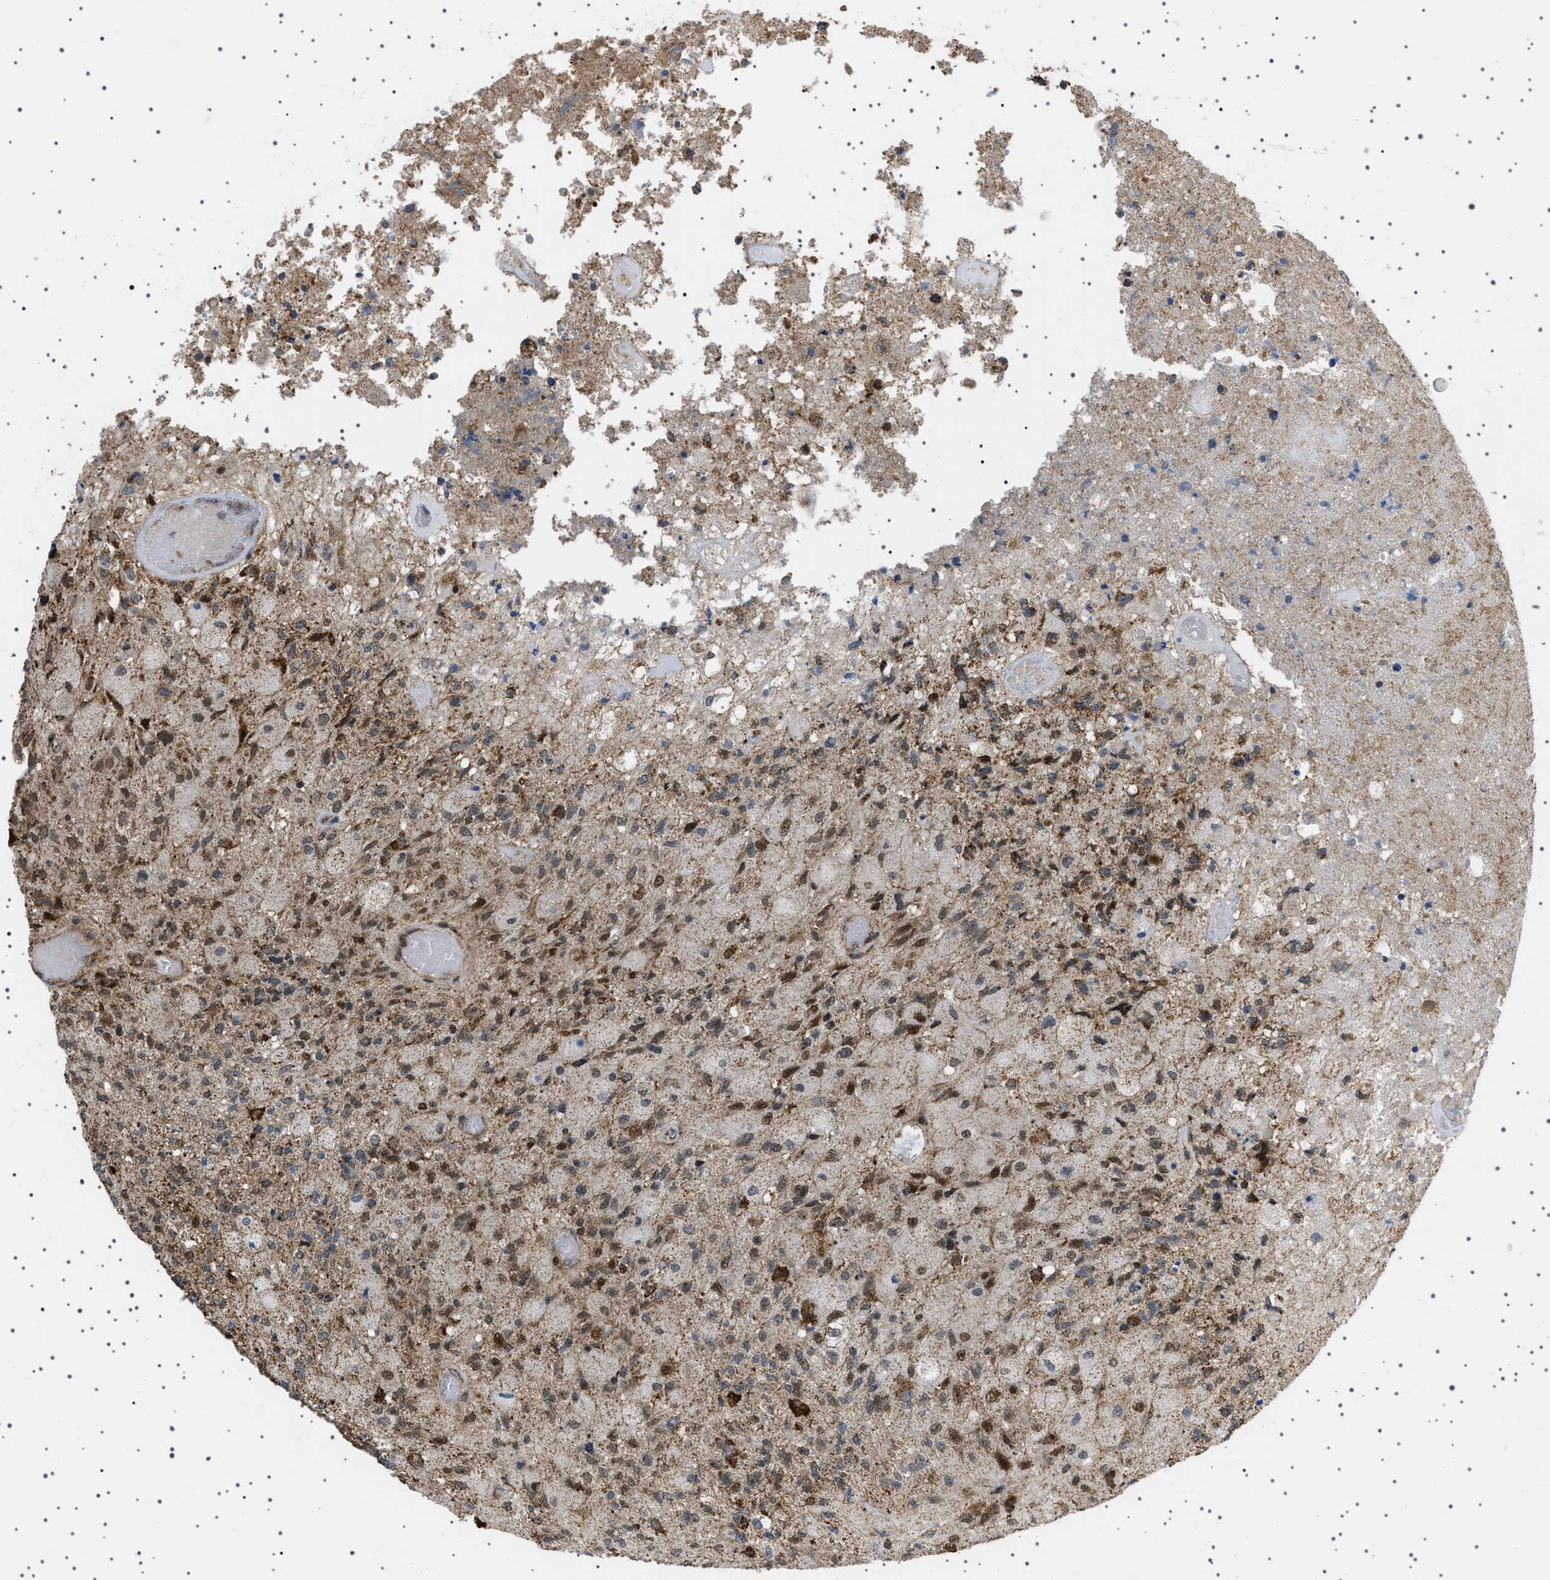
{"staining": {"intensity": "moderate", "quantity": "25%-75%", "location": "cytoplasmic/membranous,nuclear"}, "tissue": "glioma", "cell_type": "Tumor cells", "image_type": "cancer", "snomed": [{"axis": "morphology", "description": "Normal tissue, NOS"}, {"axis": "morphology", "description": "Glioma, malignant, High grade"}, {"axis": "topography", "description": "Cerebral cortex"}], "caption": "DAB immunohistochemical staining of human glioma demonstrates moderate cytoplasmic/membranous and nuclear protein expression in approximately 25%-75% of tumor cells.", "gene": "MELK", "patient": {"sex": "male", "age": 77}}